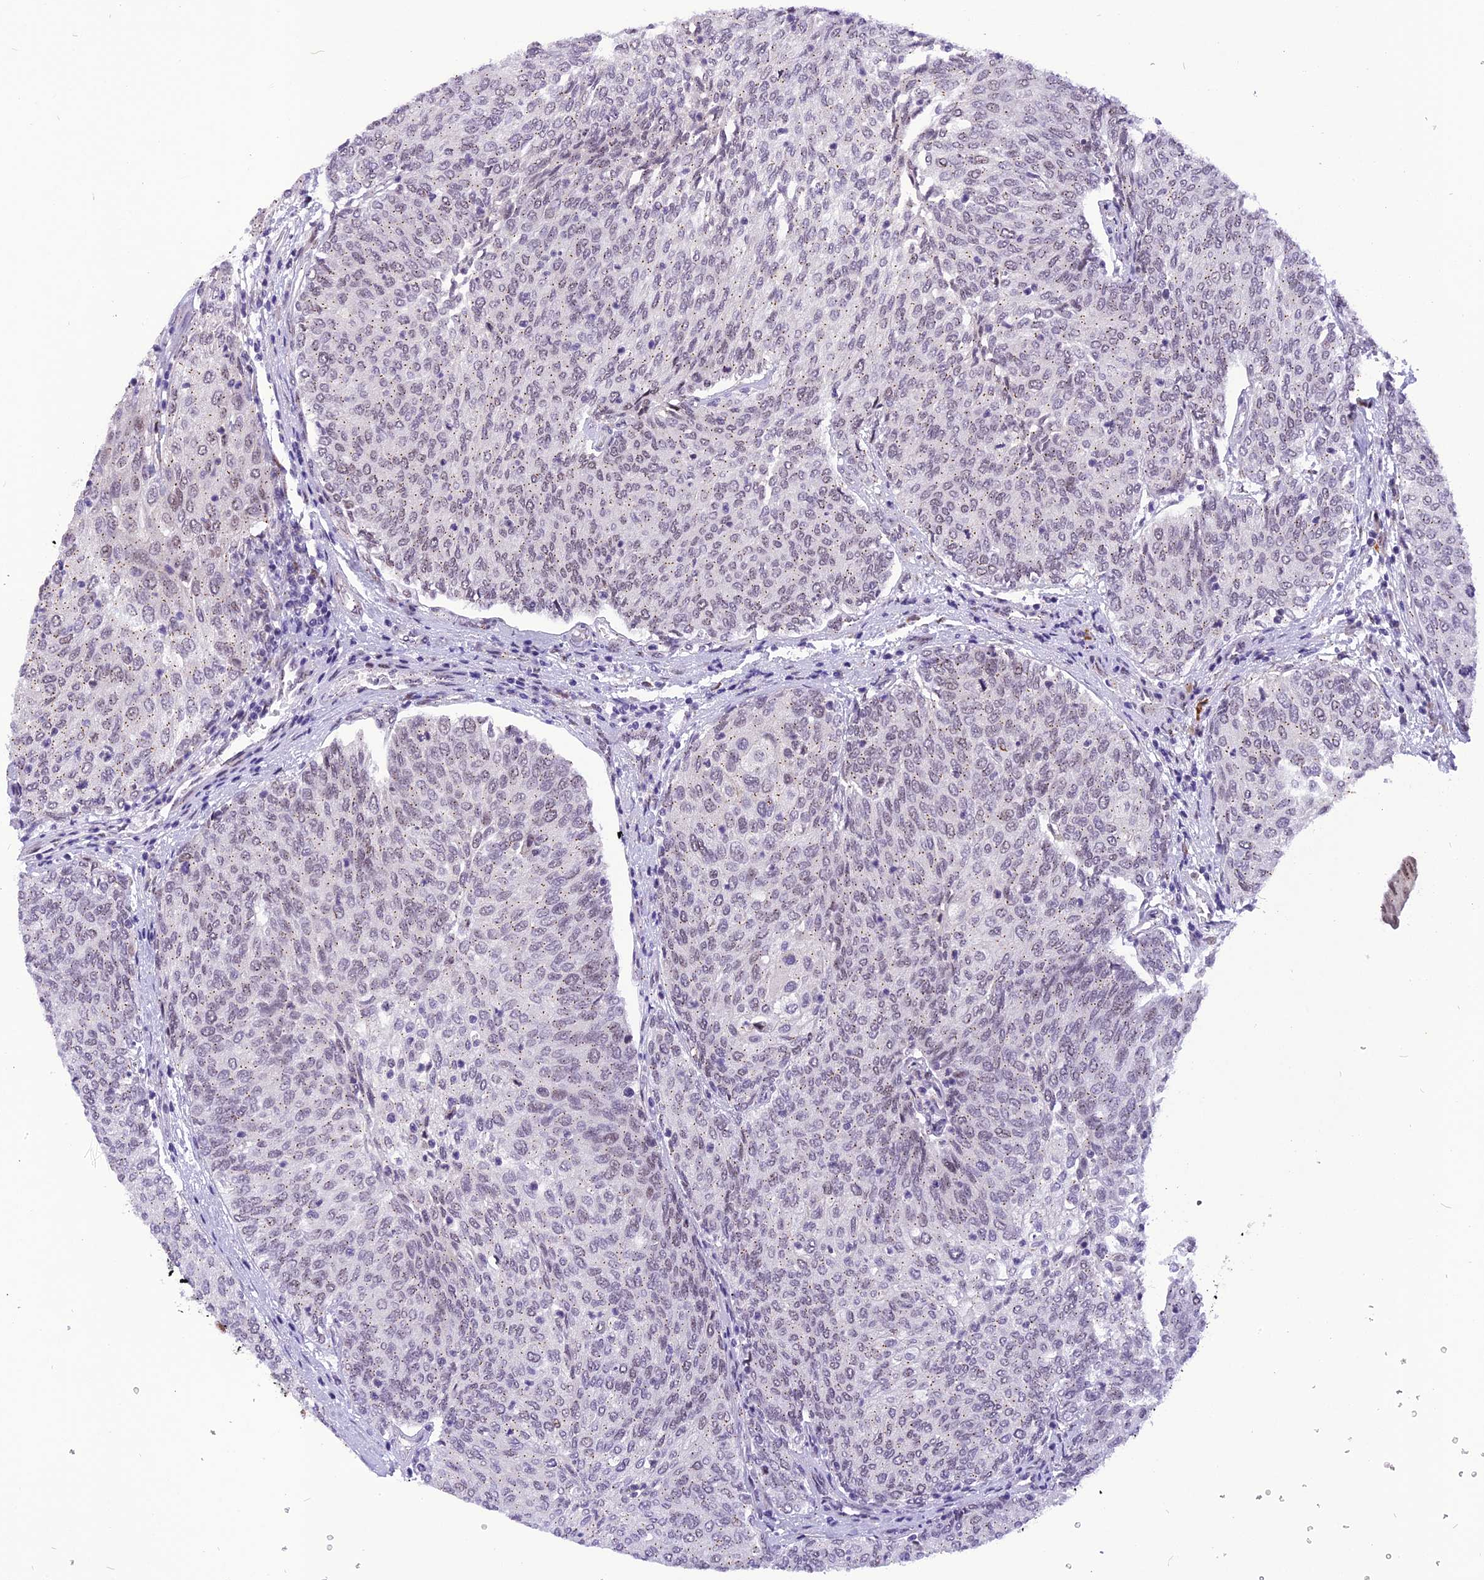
{"staining": {"intensity": "strong", "quantity": "25%-75%", "location": "nuclear"}, "tissue": "urothelial cancer", "cell_type": "Tumor cells", "image_type": "cancer", "snomed": [{"axis": "morphology", "description": "Urothelial carcinoma, High grade"}, {"axis": "topography", "description": "Urinary bladder"}], "caption": "Brown immunohistochemical staining in urothelial carcinoma (high-grade) exhibits strong nuclear expression in about 25%-75% of tumor cells.", "gene": "IRF2BP1", "patient": {"sex": "female", "age": 79}}